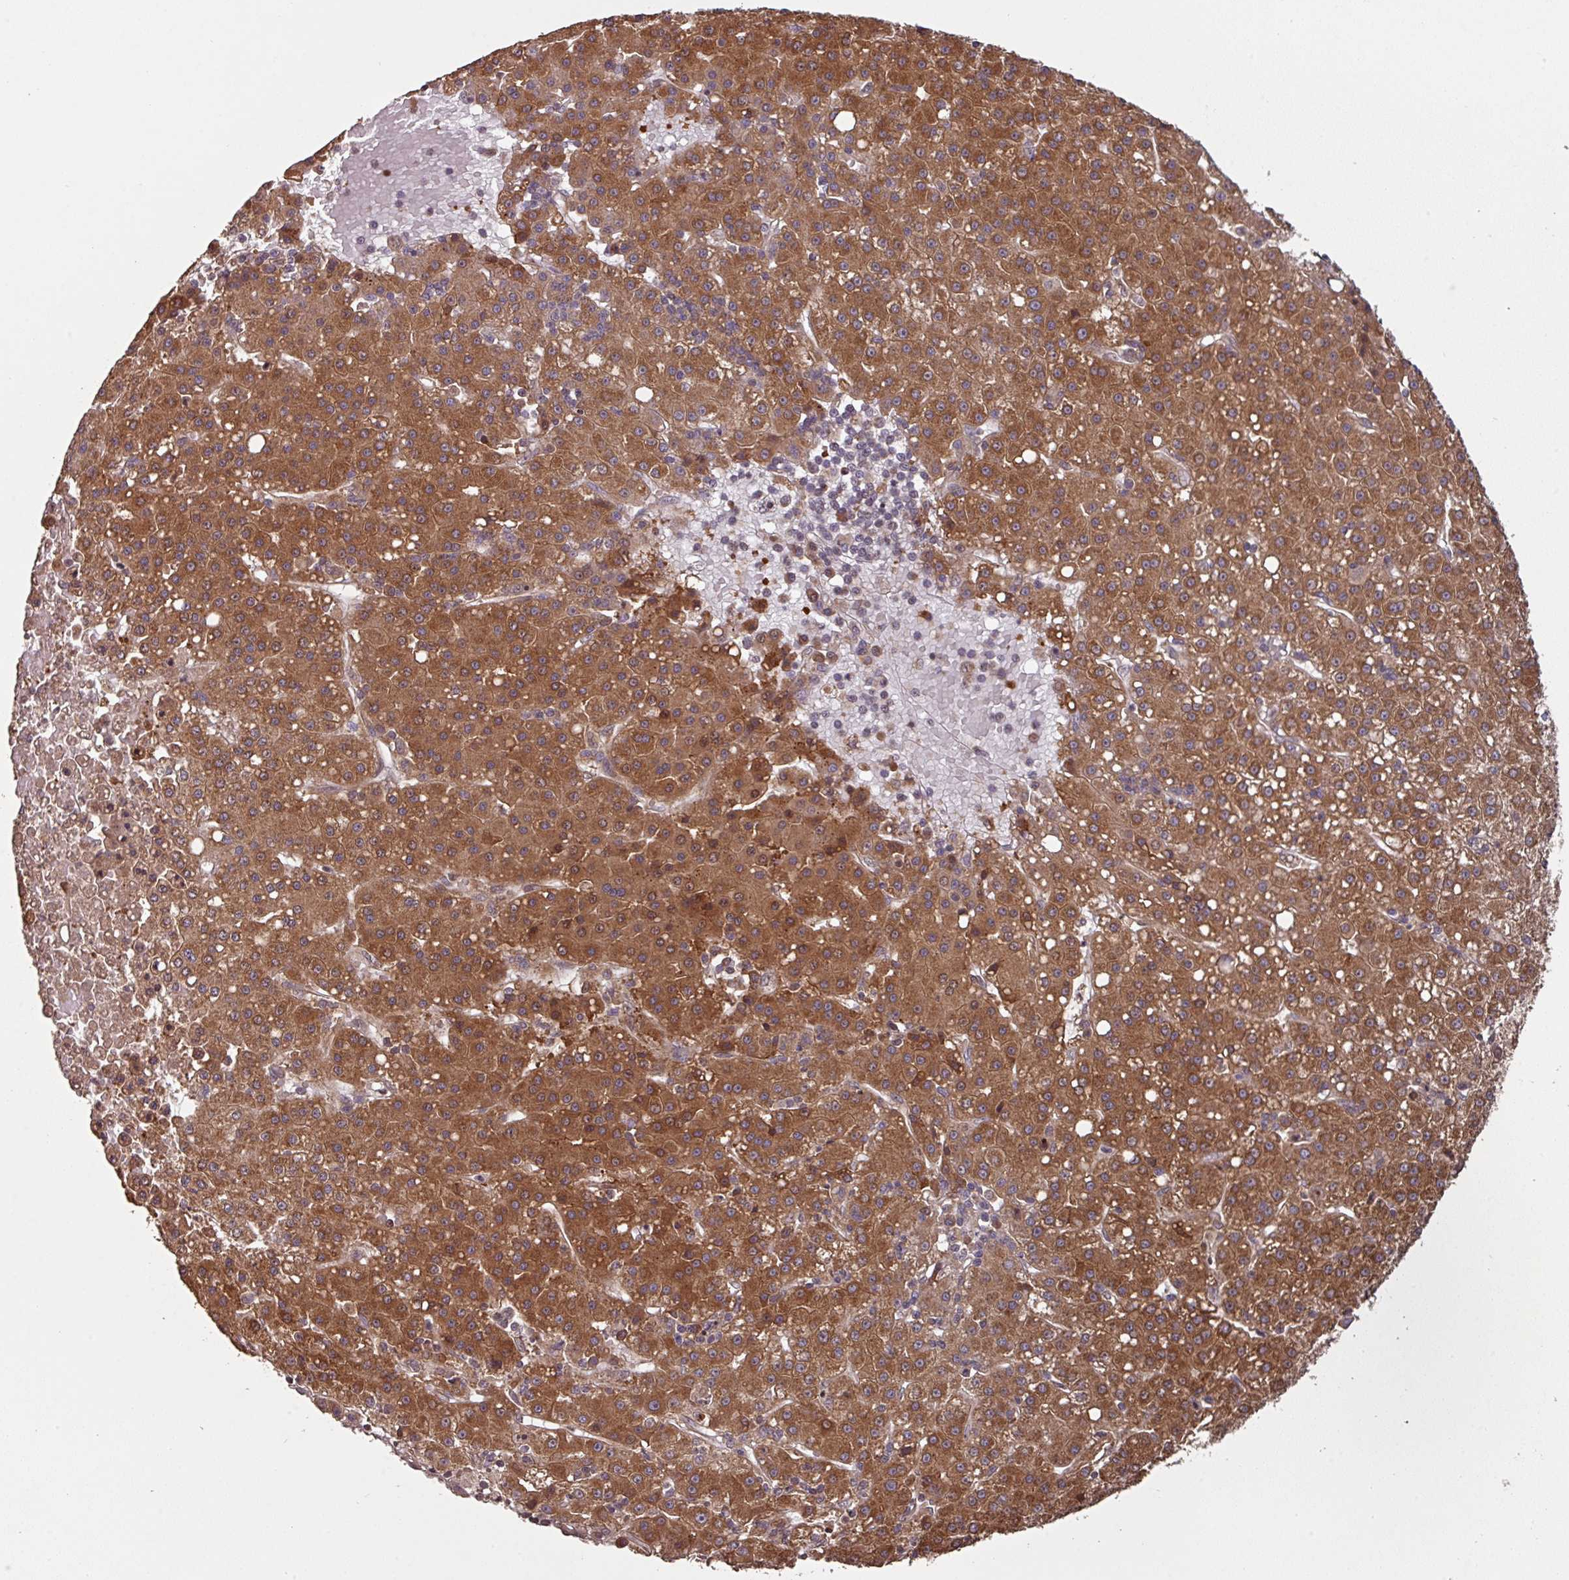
{"staining": {"intensity": "strong", "quantity": ">75%", "location": "cytoplasmic/membranous"}, "tissue": "liver cancer", "cell_type": "Tumor cells", "image_type": "cancer", "snomed": [{"axis": "morphology", "description": "Carcinoma, Hepatocellular, NOS"}, {"axis": "topography", "description": "Liver"}], "caption": "Liver cancer (hepatocellular carcinoma) was stained to show a protein in brown. There is high levels of strong cytoplasmic/membranous positivity in about >75% of tumor cells.", "gene": "MRRF", "patient": {"sex": "male", "age": 76}}